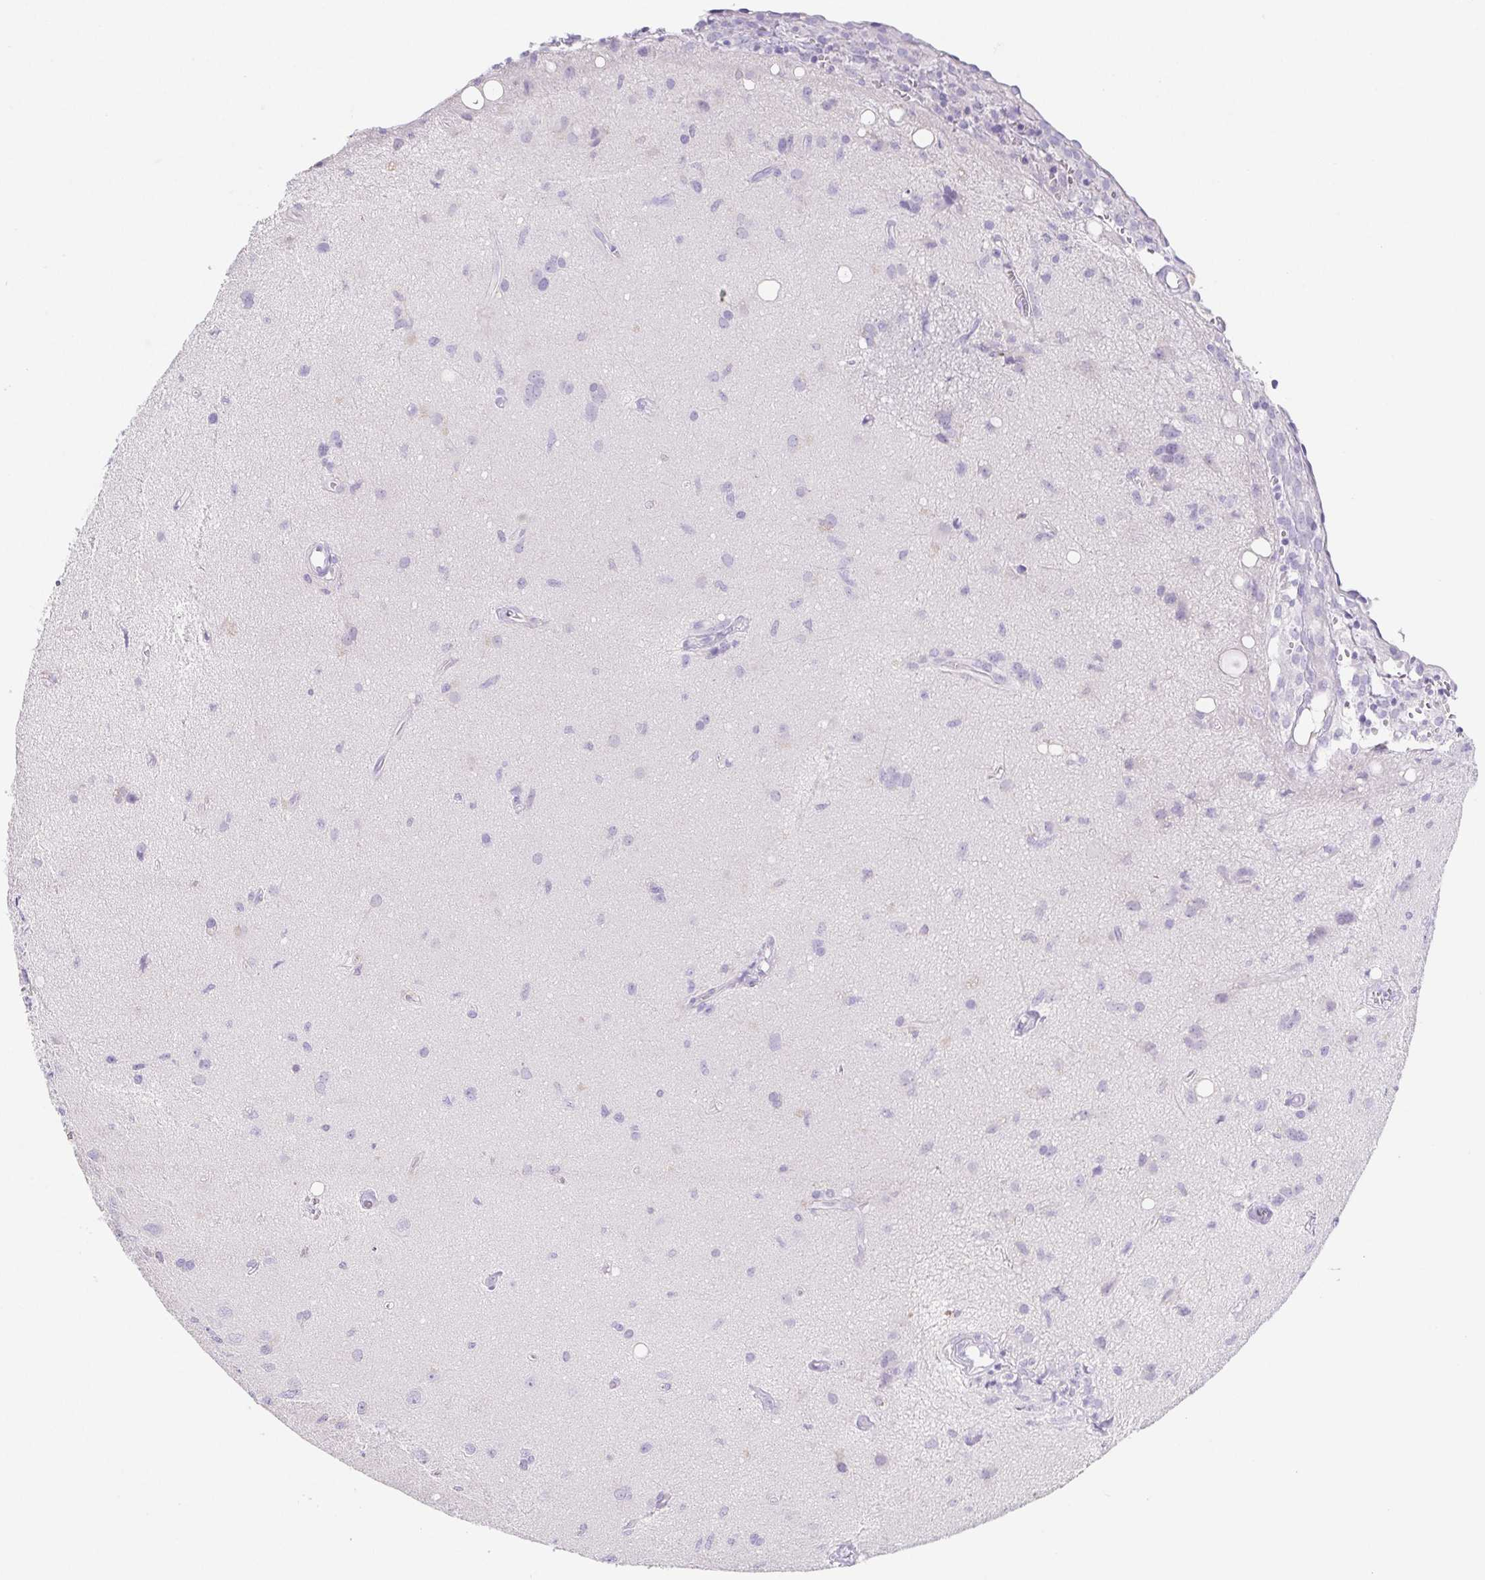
{"staining": {"intensity": "negative", "quantity": "none", "location": "none"}, "tissue": "glioma", "cell_type": "Tumor cells", "image_type": "cancer", "snomed": [{"axis": "morphology", "description": "Glioma, malignant, High grade"}, {"axis": "topography", "description": "Brain"}], "caption": "The image shows no staining of tumor cells in malignant glioma (high-grade).", "gene": "HDGFL1", "patient": {"sex": "male", "age": 67}}